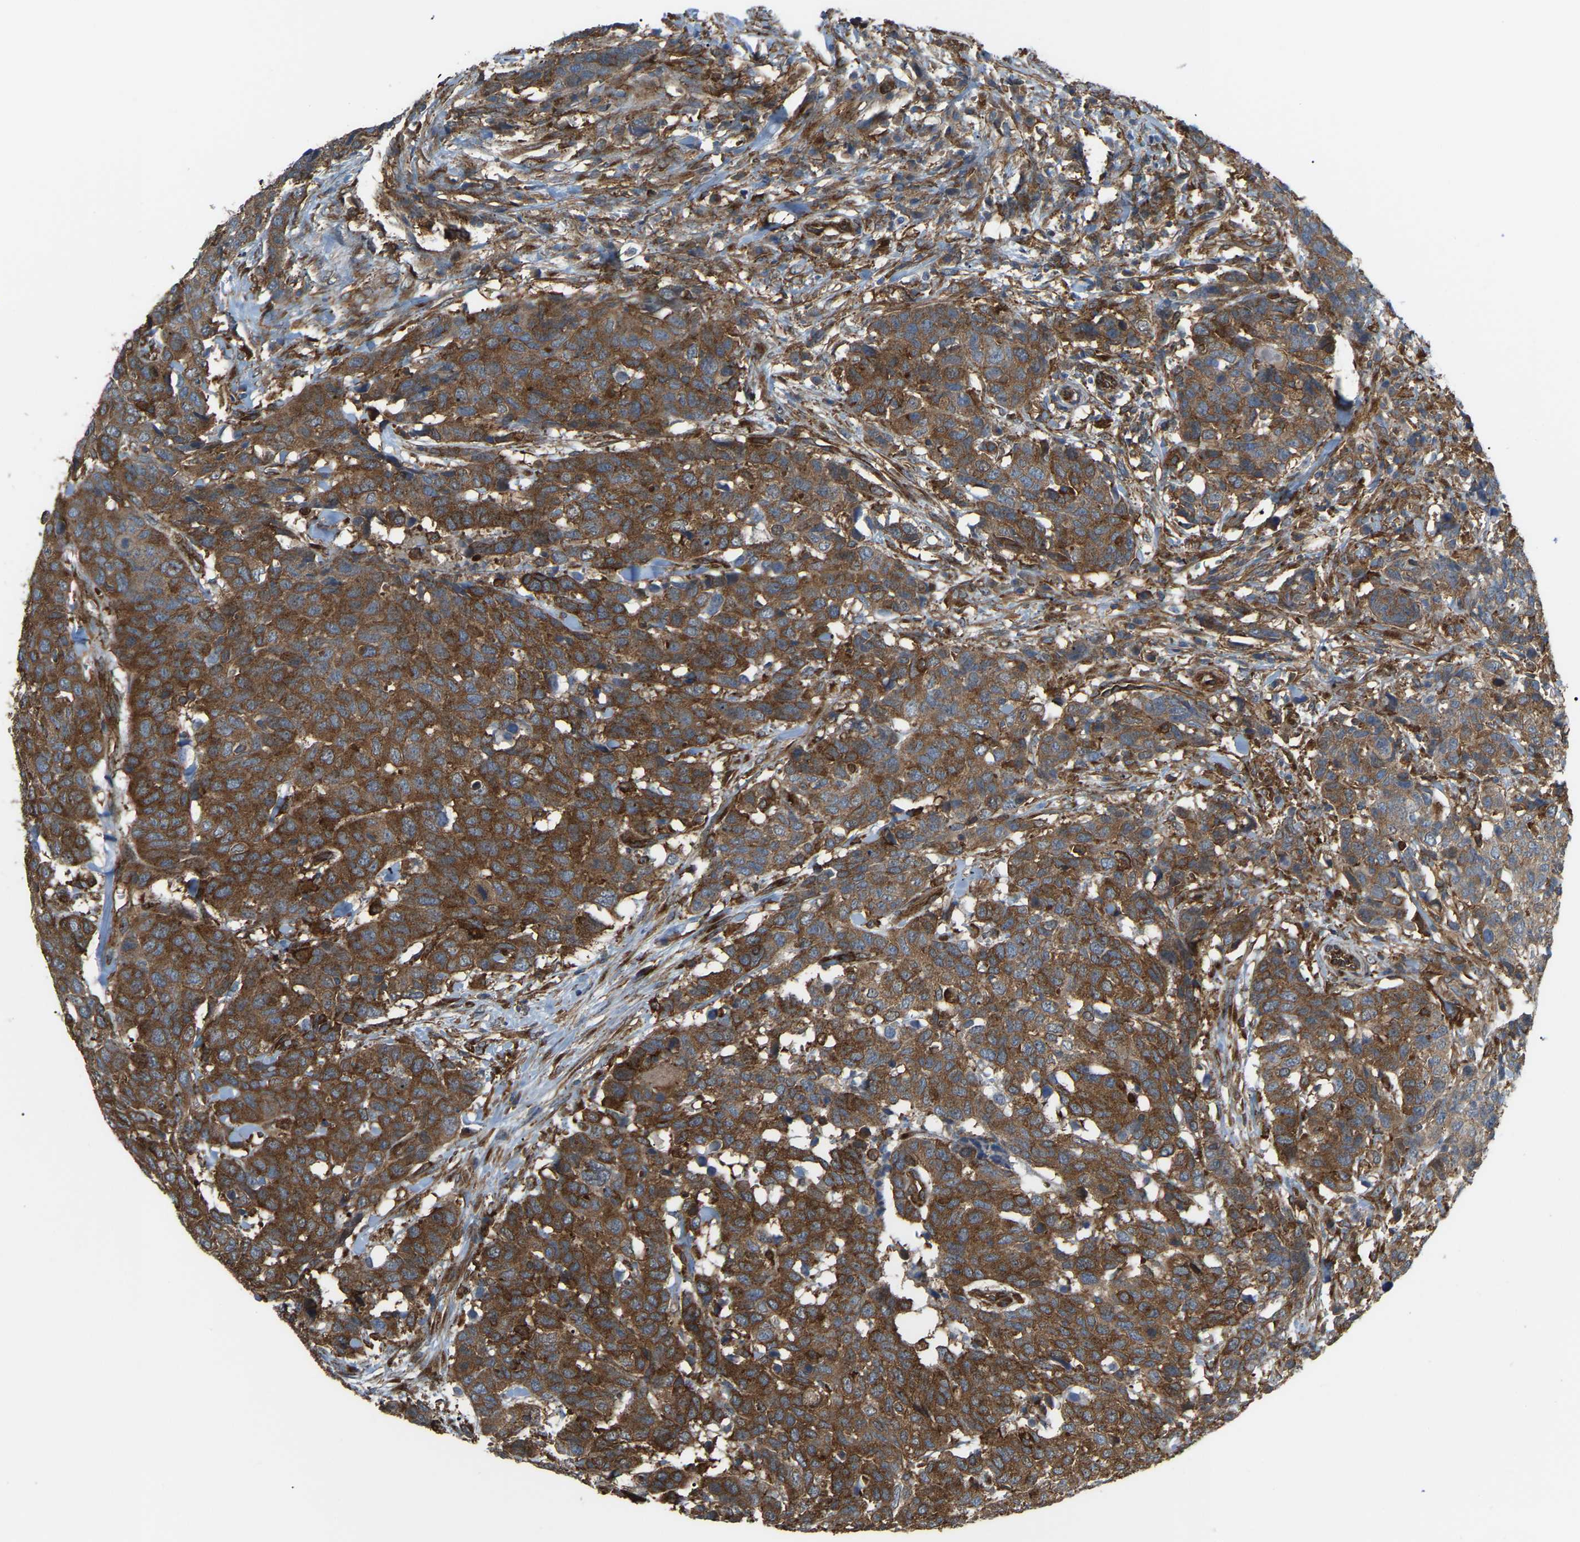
{"staining": {"intensity": "strong", "quantity": ">75%", "location": "cytoplasmic/membranous"}, "tissue": "head and neck cancer", "cell_type": "Tumor cells", "image_type": "cancer", "snomed": [{"axis": "morphology", "description": "Squamous cell carcinoma, NOS"}, {"axis": "topography", "description": "Head-Neck"}], "caption": "A brown stain shows strong cytoplasmic/membranous staining of a protein in head and neck squamous cell carcinoma tumor cells.", "gene": "PICALM", "patient": {"sex": "male", "age": 66}}